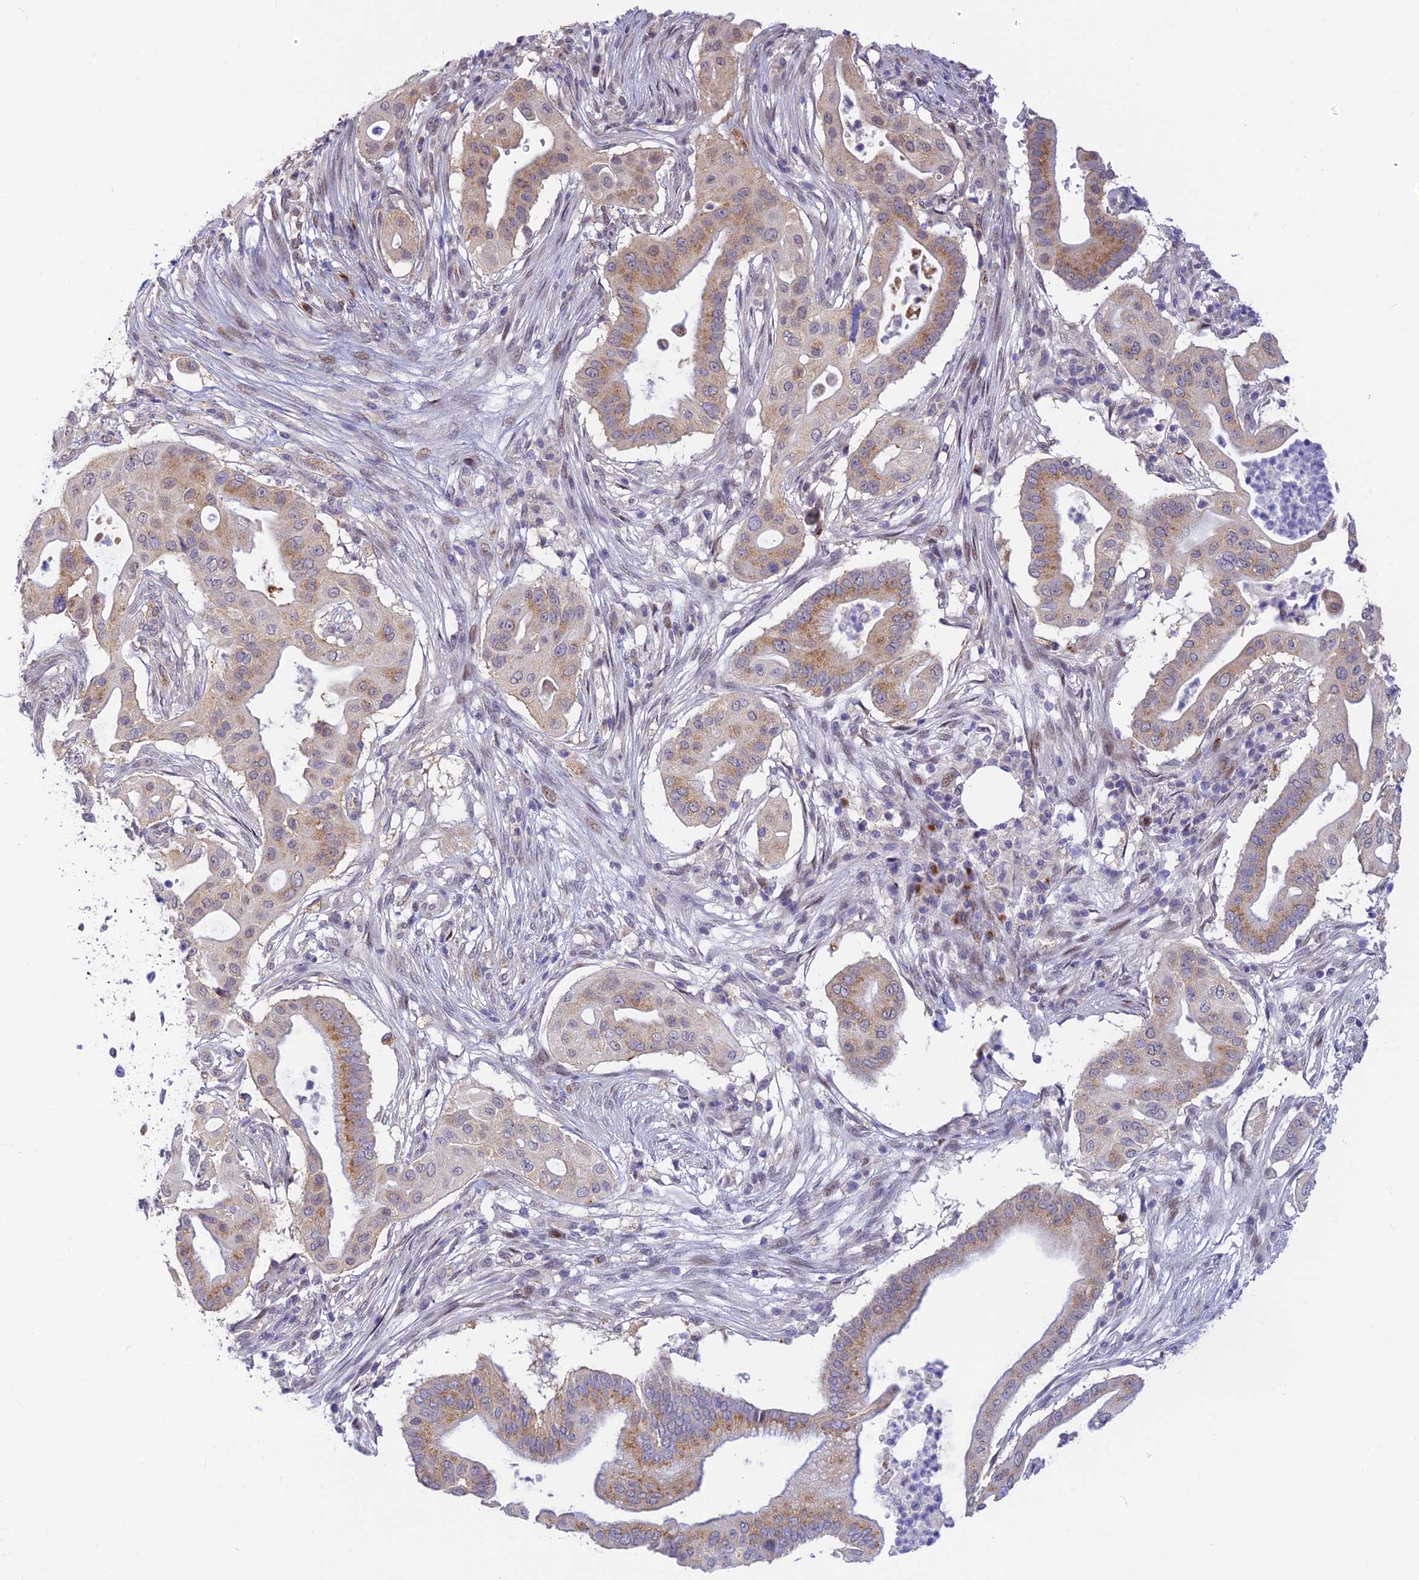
{"staining": {"intensity": "moderate", "quantity": "25%-75%", "location": "cytoplasmic/membranous"}, "tissue": "pancreatic cancer", "cell_type": "Tumor cells", "image_type": "cancer", "snomed": [{"axis": "morphology", "description": "Adenocarcinoma, NOS"}, {"axis": "topography", "description": "Pancreas"}], "caption": "Immunohistochemistry (IHC) (DAB (3,3'-diaminobenzidine)) staining of human adenocarcinoma (pancreatic) exhibits moderate cytoplasmic/membranous protein staining in approximately 25%-75% of tumor cells.", "gene": "INKA1", "patient": {"sex": "male", "age": 68}}